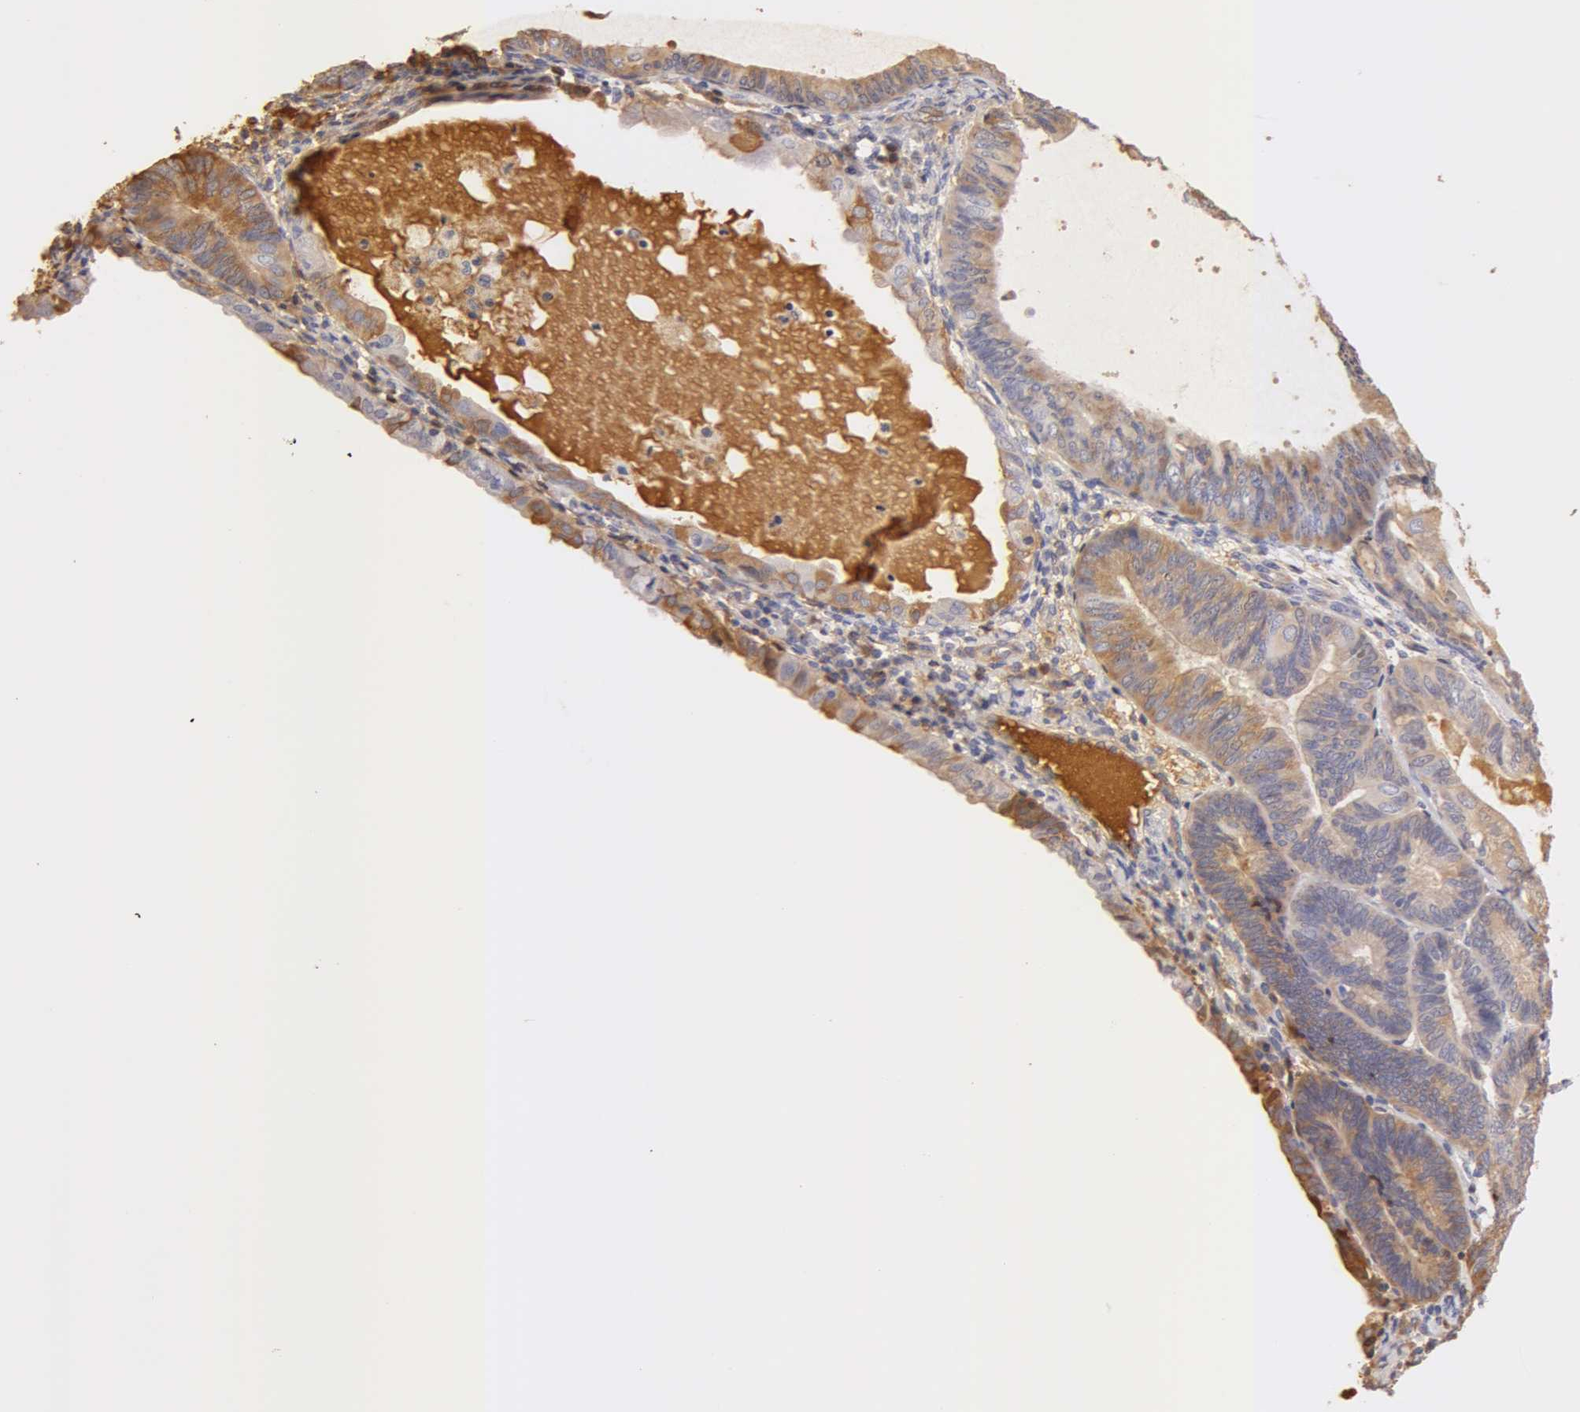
{"staining": {"intensity": "negative", "quantity": "none", "location": "none"}, "tissue": "endometrial cancer", "cell_type": "Tumor cells", "image_type": "cancer", "snomed": [{"axis": "morphology", "description": "Adenocarcinoma, NOS"}, {"axis": "topography", "description": "Endometrium"}], "caption": "This histopathology image is of adenocarcinoma (endometrial) stained with IHC to label a protein in brown with the nuclei are counter-stained blue. There is no positivity in tumor cells.", "gene": "TF", "patient": {"sex": "female", "age": 63}}